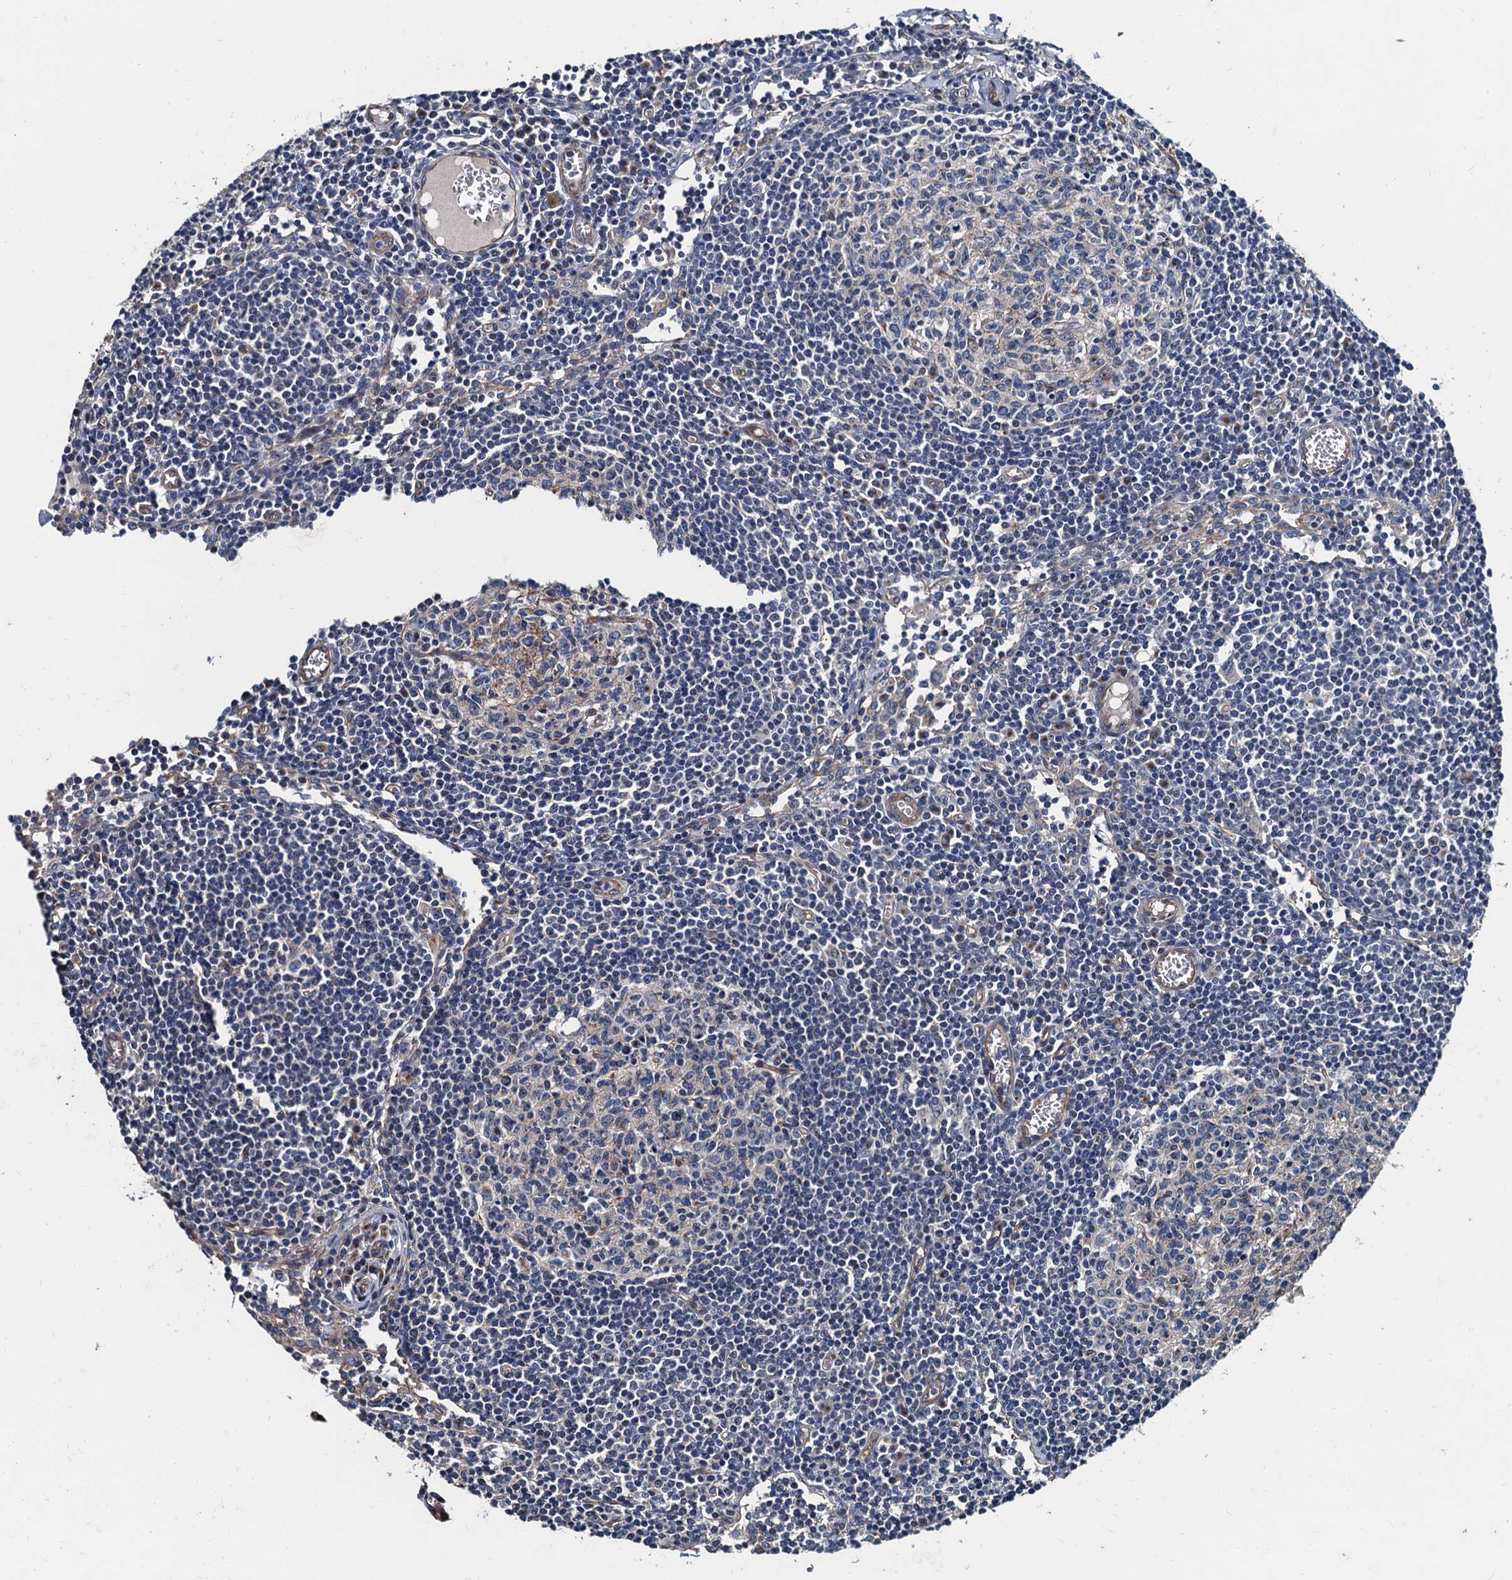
{"staining": {"intensity": "negative", "quantity": "none", "location": "none"}, "tissue": "lymph node", "cell_type": "Germinal center cells", "image_type": "normal", "snomed": [{"axis": "morphology", "description": "Normal tissue, NOS"}, {"axis": "topography", "description": "Lymph node"}], "caption": "Human lymph node stained for a protein using IHC shows no expression in germinal center cells.", "gene": "NGRN", "patient": {"sex": "female", "age": 55}}